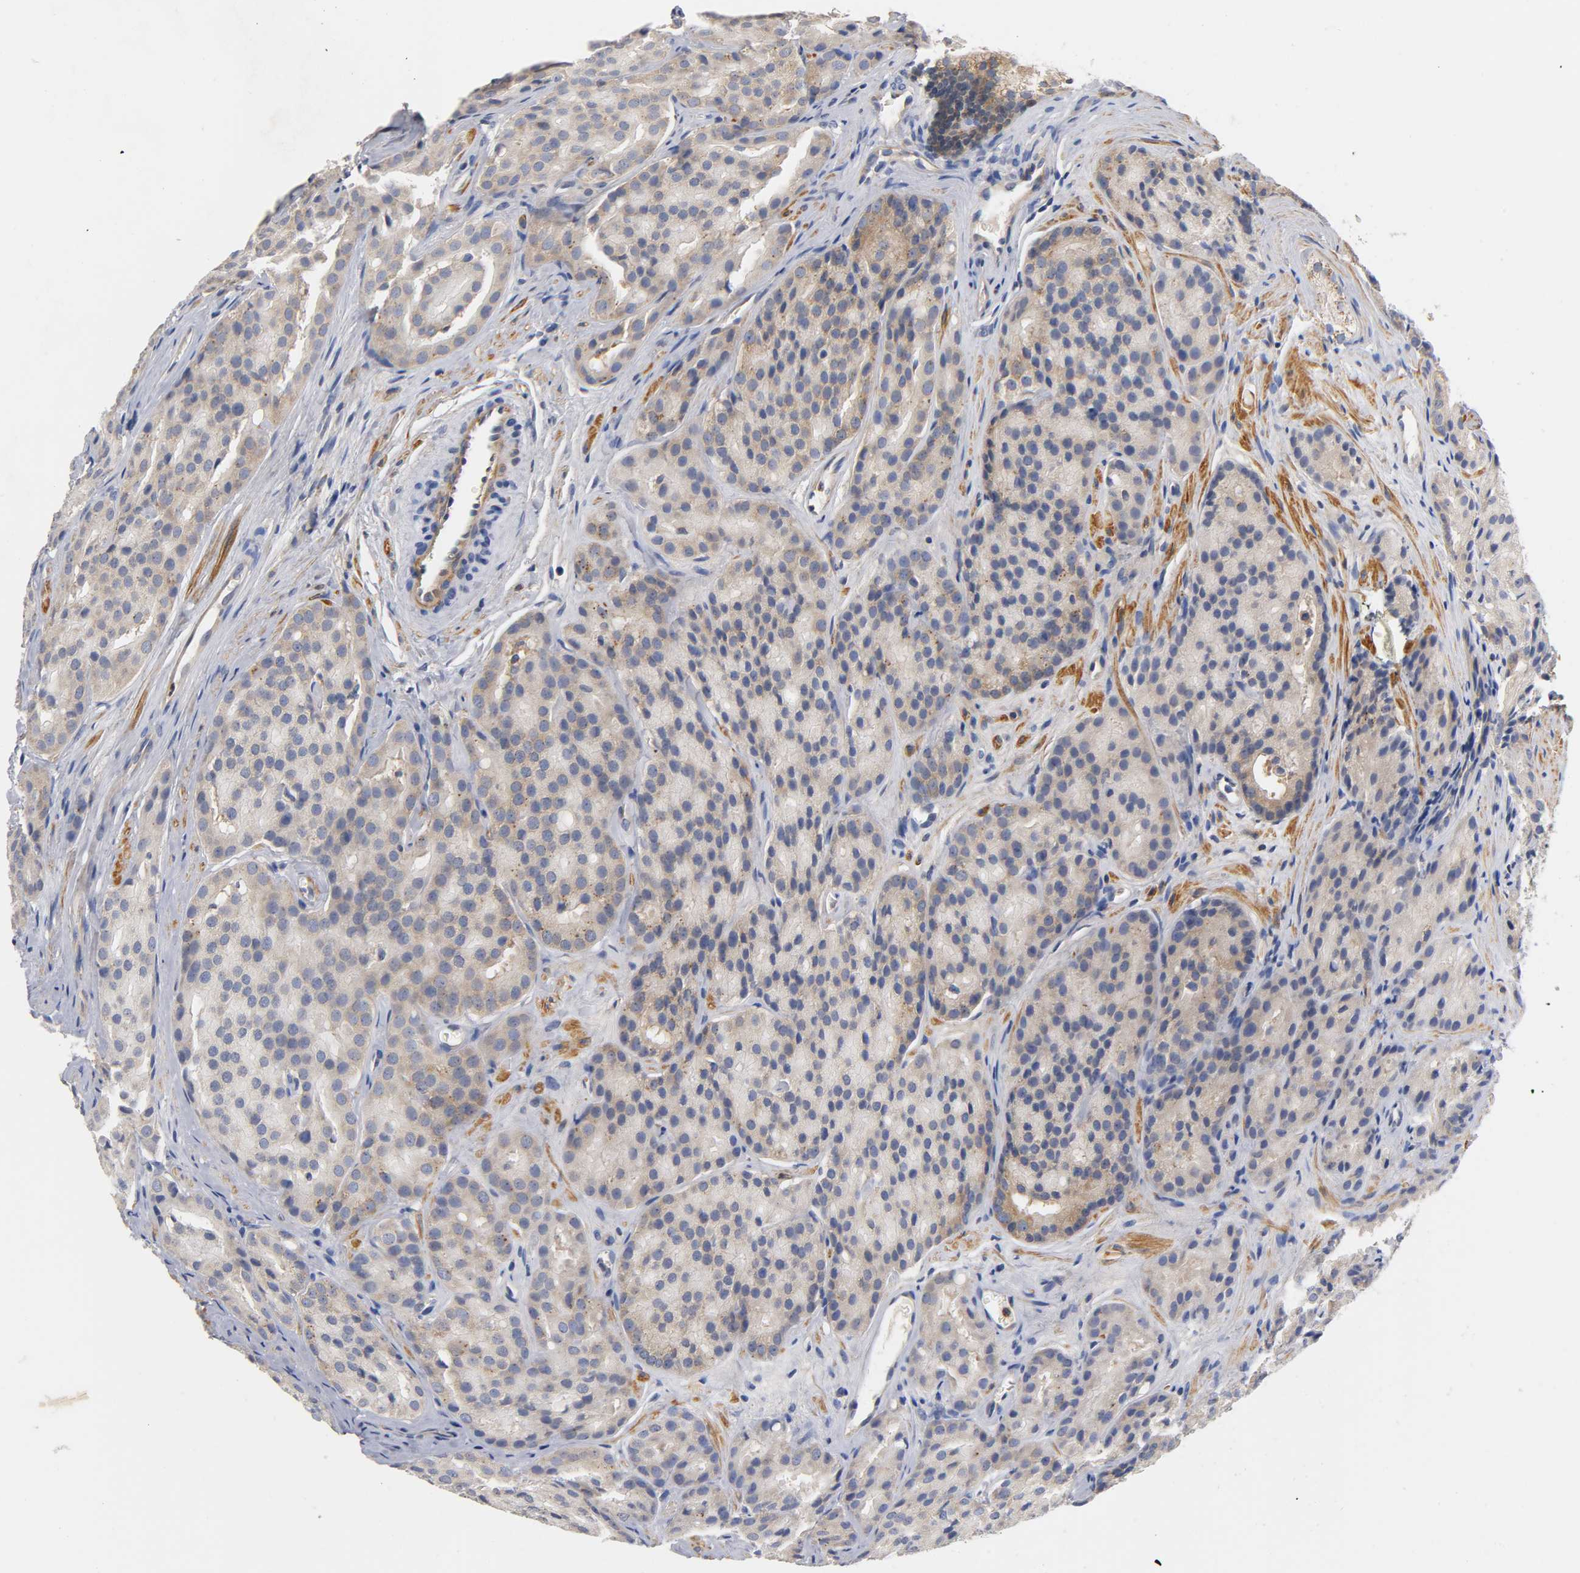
{"staining": {"intensity": "weak", "quantity": "<25%", "location": "cytoplasmic/membranous"}, "tissue": "prostate cancer", "cell_type": "Tumor cells", "image_type": "cancer", "snomed": [{"axis": "morphology", "description": "Adenocarcinoma, High grade"}, {"axis": "topography", "description": "Prostate"}], "caption": "The histopathology image displays no staining of tumor cells in high-grade adenocarcinoma (prostate).", "gene": "SEMA5A", "patient": {"sex": "male", "age": 64}}